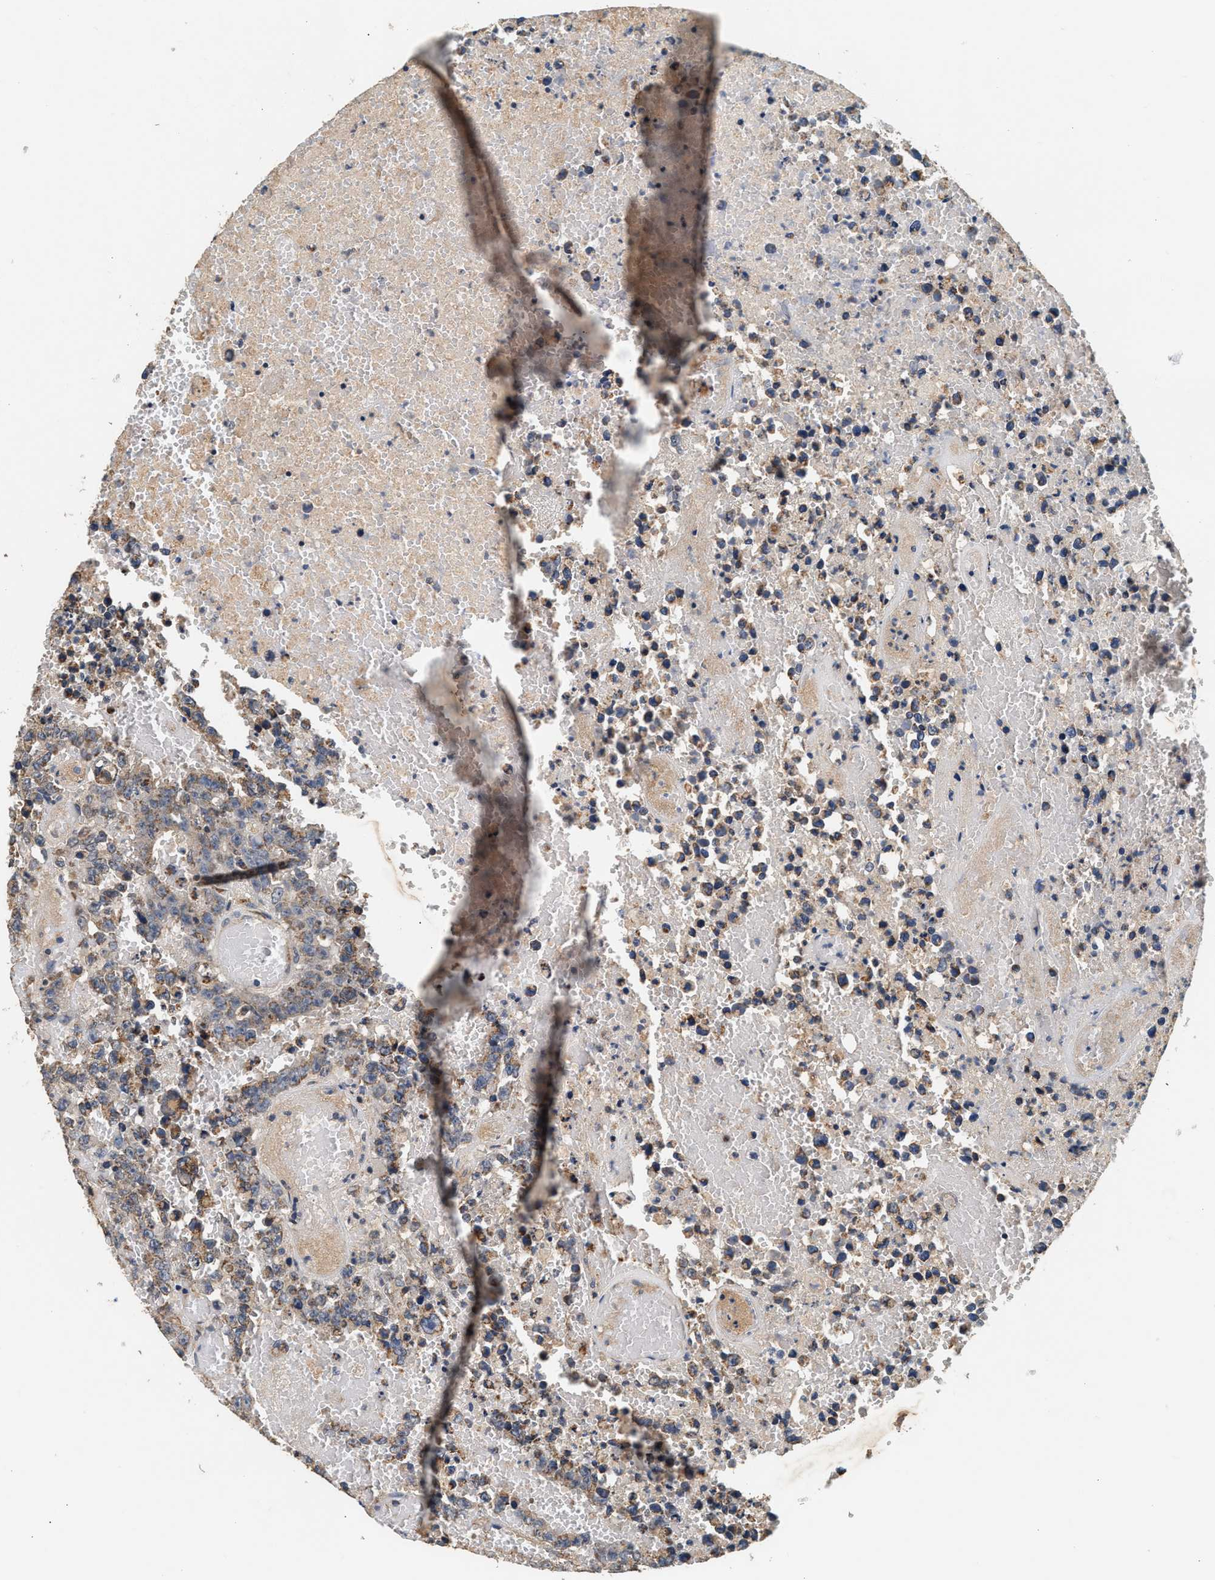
{"staining": {"intensity": "weak", "quantity": ">75%", "location": "cytoplasmic/membranous"}, "tissue": "testis cancer", "cell_type": "Tumor cells", "image_type": "cancer", "snomed": [{"axis": "morphology", "description": "Carcinoma, Embryonal, NOS"}, {"axis": "topography", "description": "Testis"}], "caption": "Immunohistochemical staining of embryonal carcinoma (testis) exhibits weak cytoplasmic/membranous protein expression in about >75% of tumor cells. (IHC, brightfield microscopy, high magnification).", "gene": "PTGR3", "patient": {"sex": "male", "age": 25}}